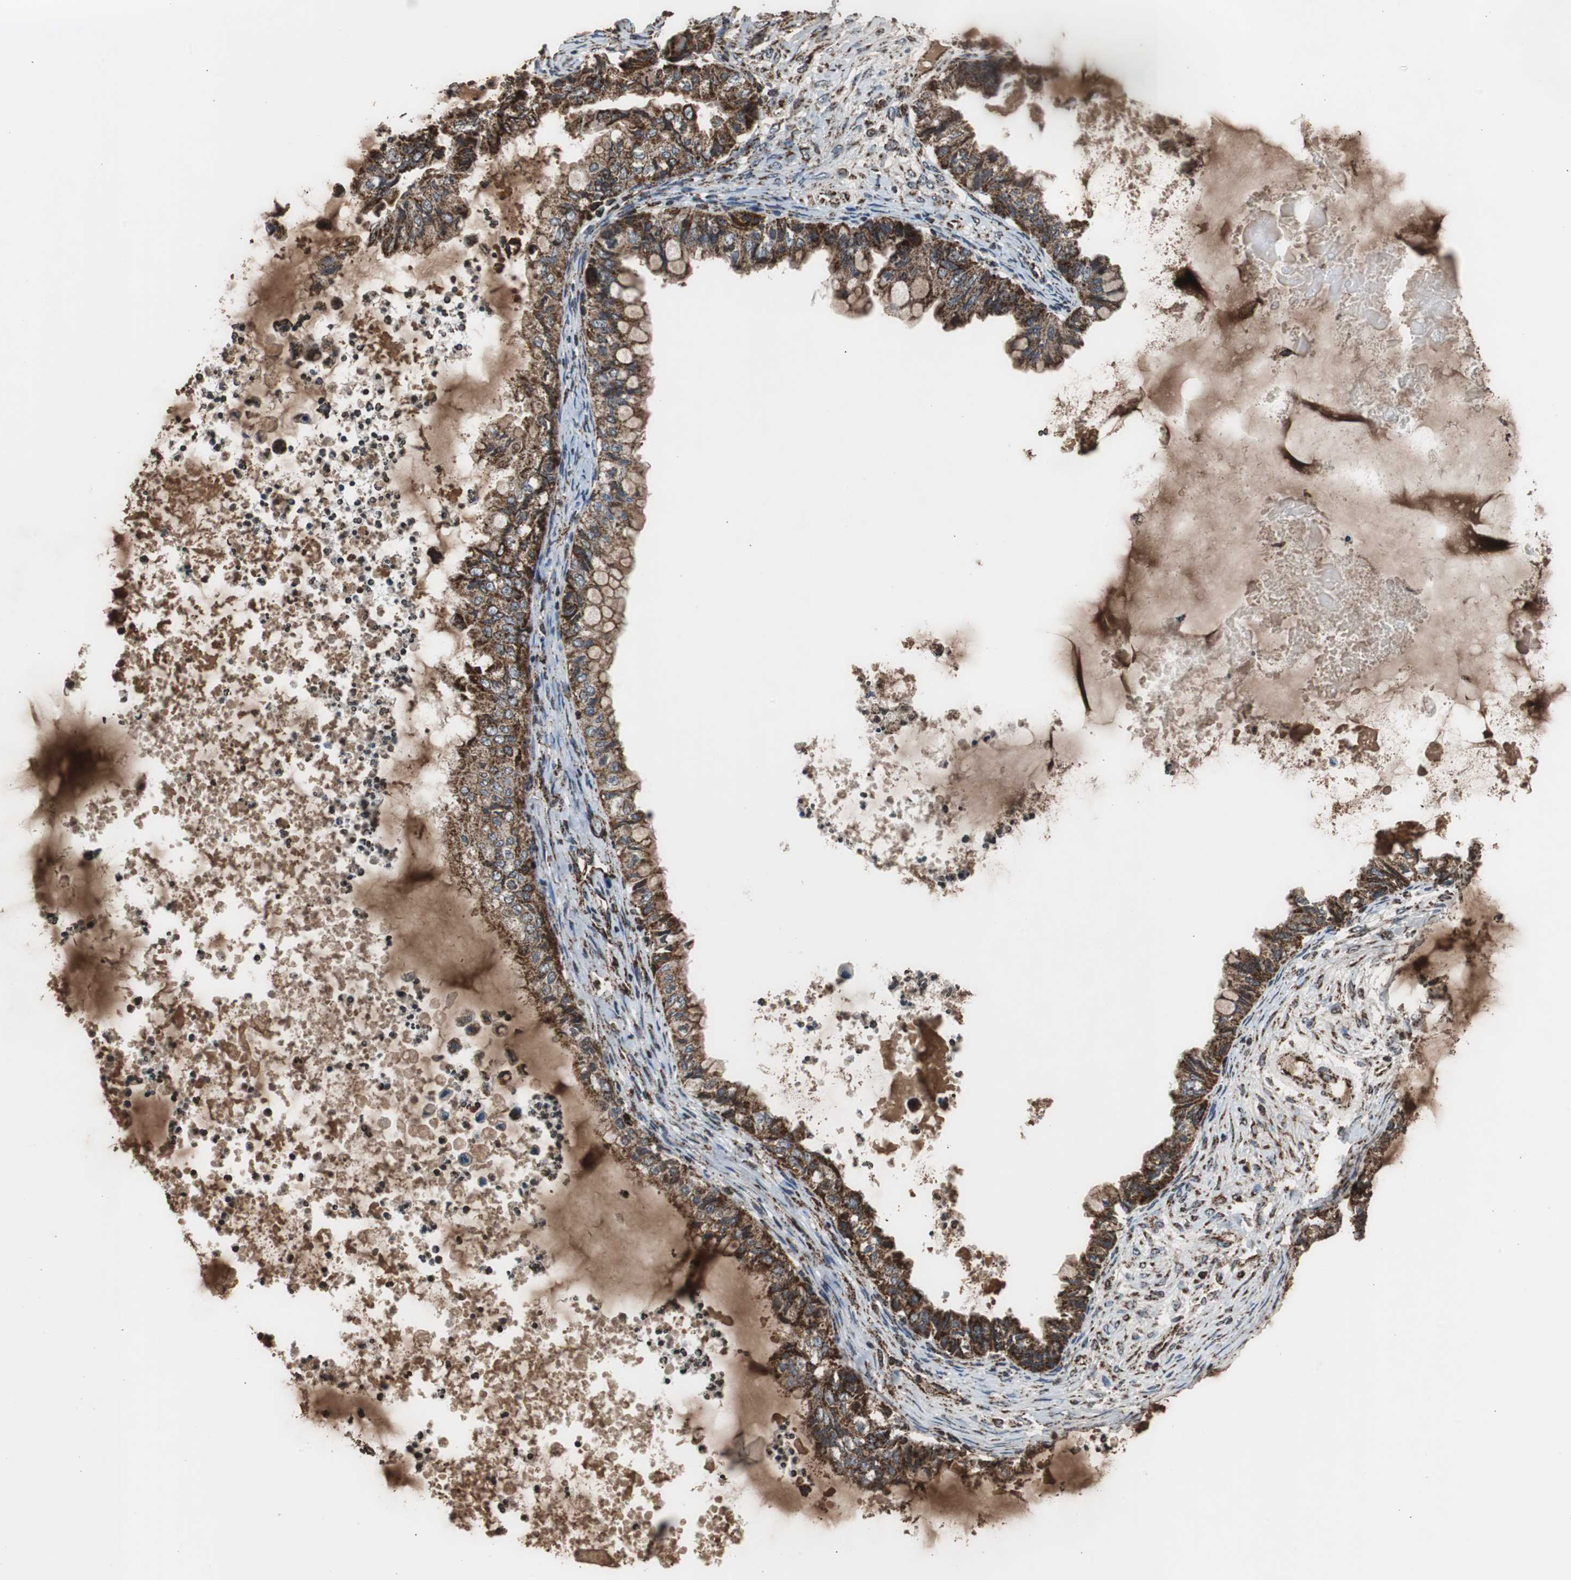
{"staining": {"intensity": "strong", "quantity": ">75%", "location": "cytoplasmic/membranous"}, "tissue": "ovarian cancer", "cell_type": "Tumor cells", "image_type": "cancer", "snomed": [{"axis": "morphology", "description": "Cystadenocarcinoma, mucinous, NOS"}, {"axis": "topography", "description": "Ovary"}], "caption": "Protein expression analysis of ovarian cancer shows strong cytoplasmic/membranous expression in approximately >75% of tumor cells.", "gene": "HSPA9", "patient": {"sex": "female", "age": 80}}